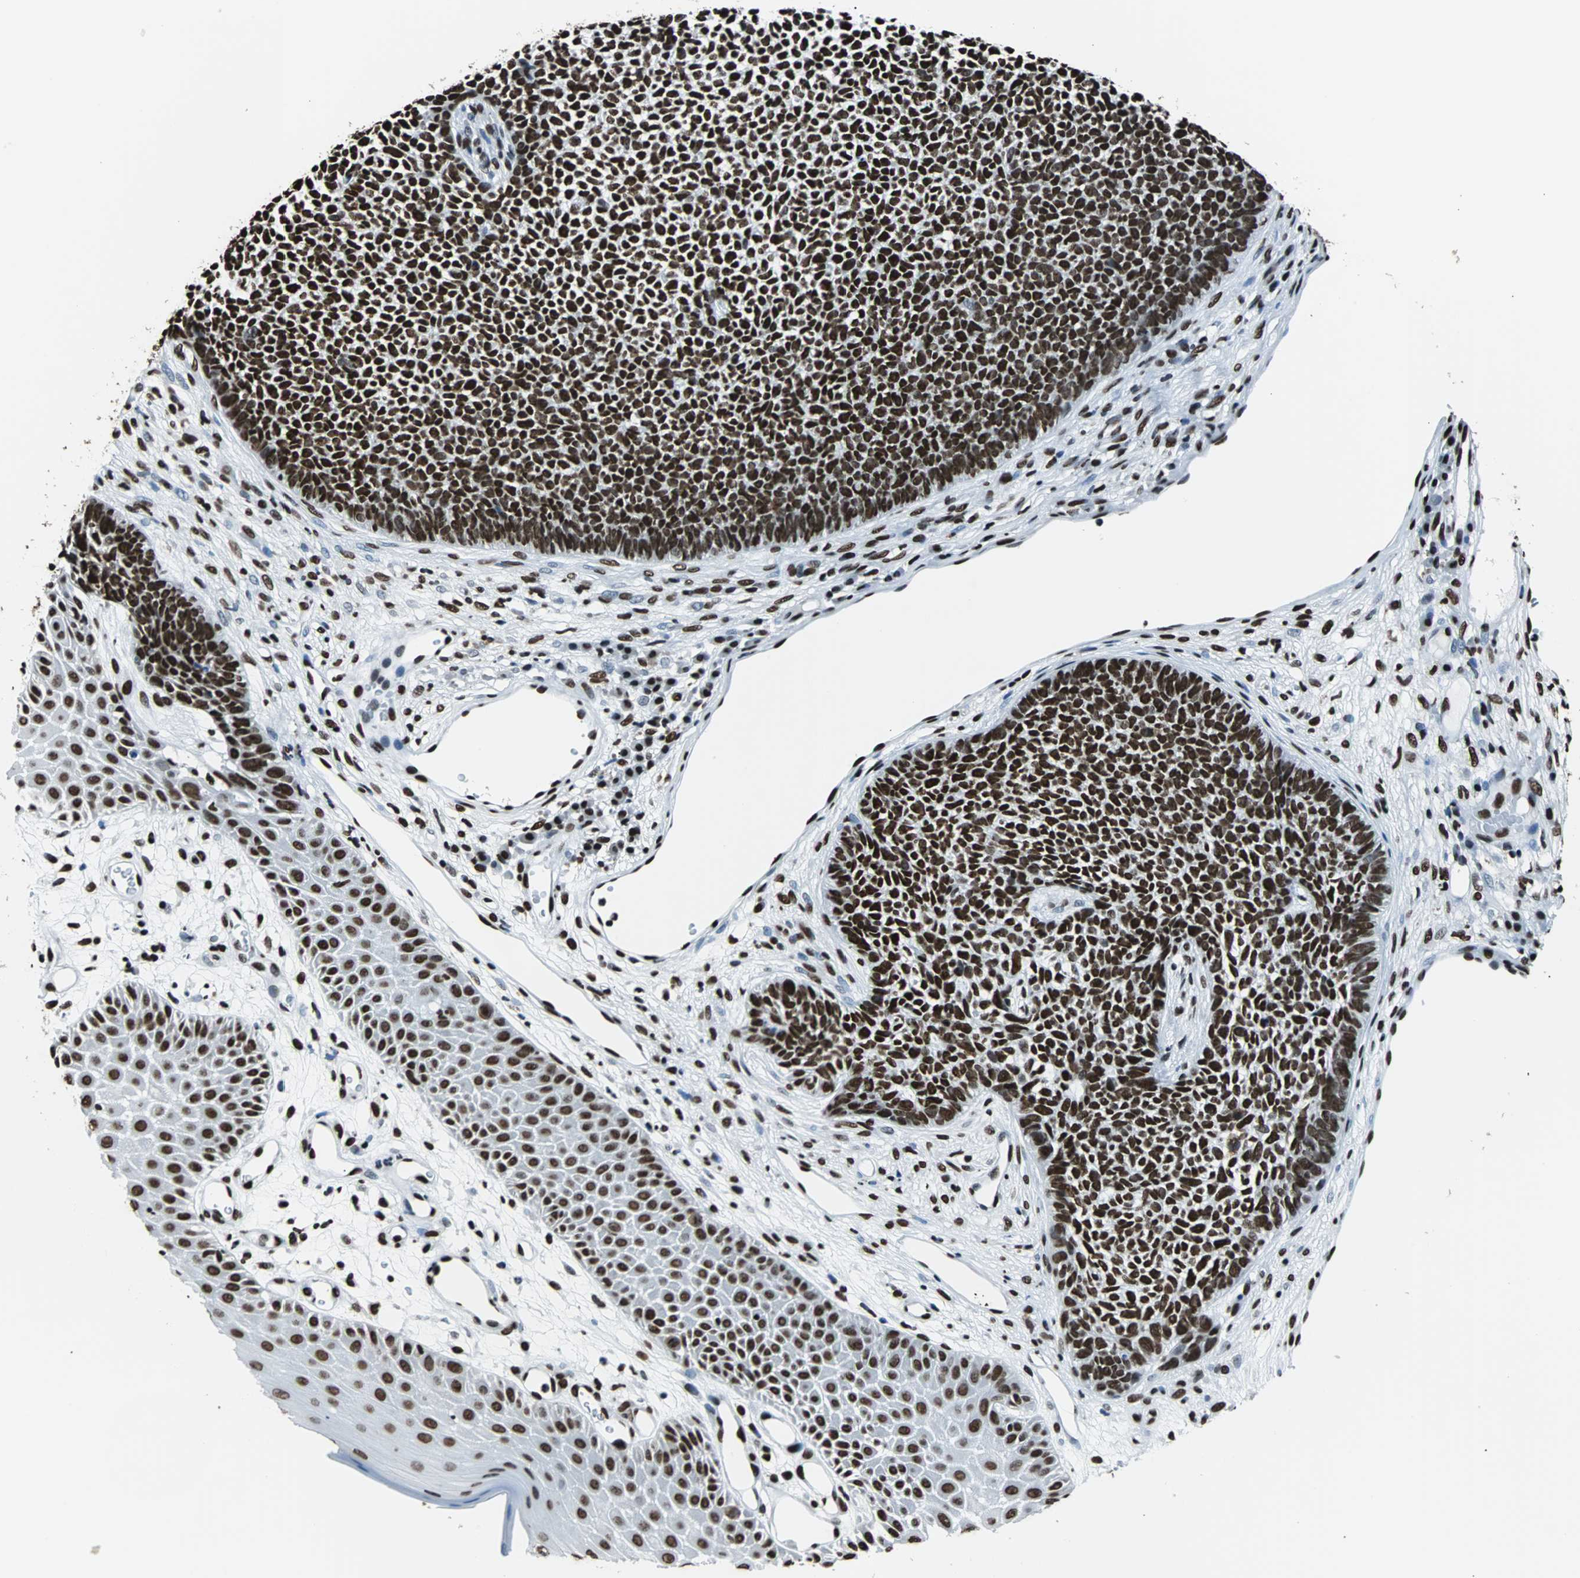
{"staining": {"intensity": "strong", "quantity": ">75%", "location": "nuclear"}, "tissue": "skin cancer", "cell_type": "Tumor cells", "image_type": "cancer", "snomed": [{"axis": "morphology", "description": "Basal cell carcinoma"}, {"axis": "topography", "description": "Skin"}], "caption": "Immunohistochemical staining of basal cell carcinoma (skin) demonstrates strong nuclear protein staining in approximately >75% of tumor cells.", "gene": "FUBP1", "patient": {"sex": "female", "age": 84}}